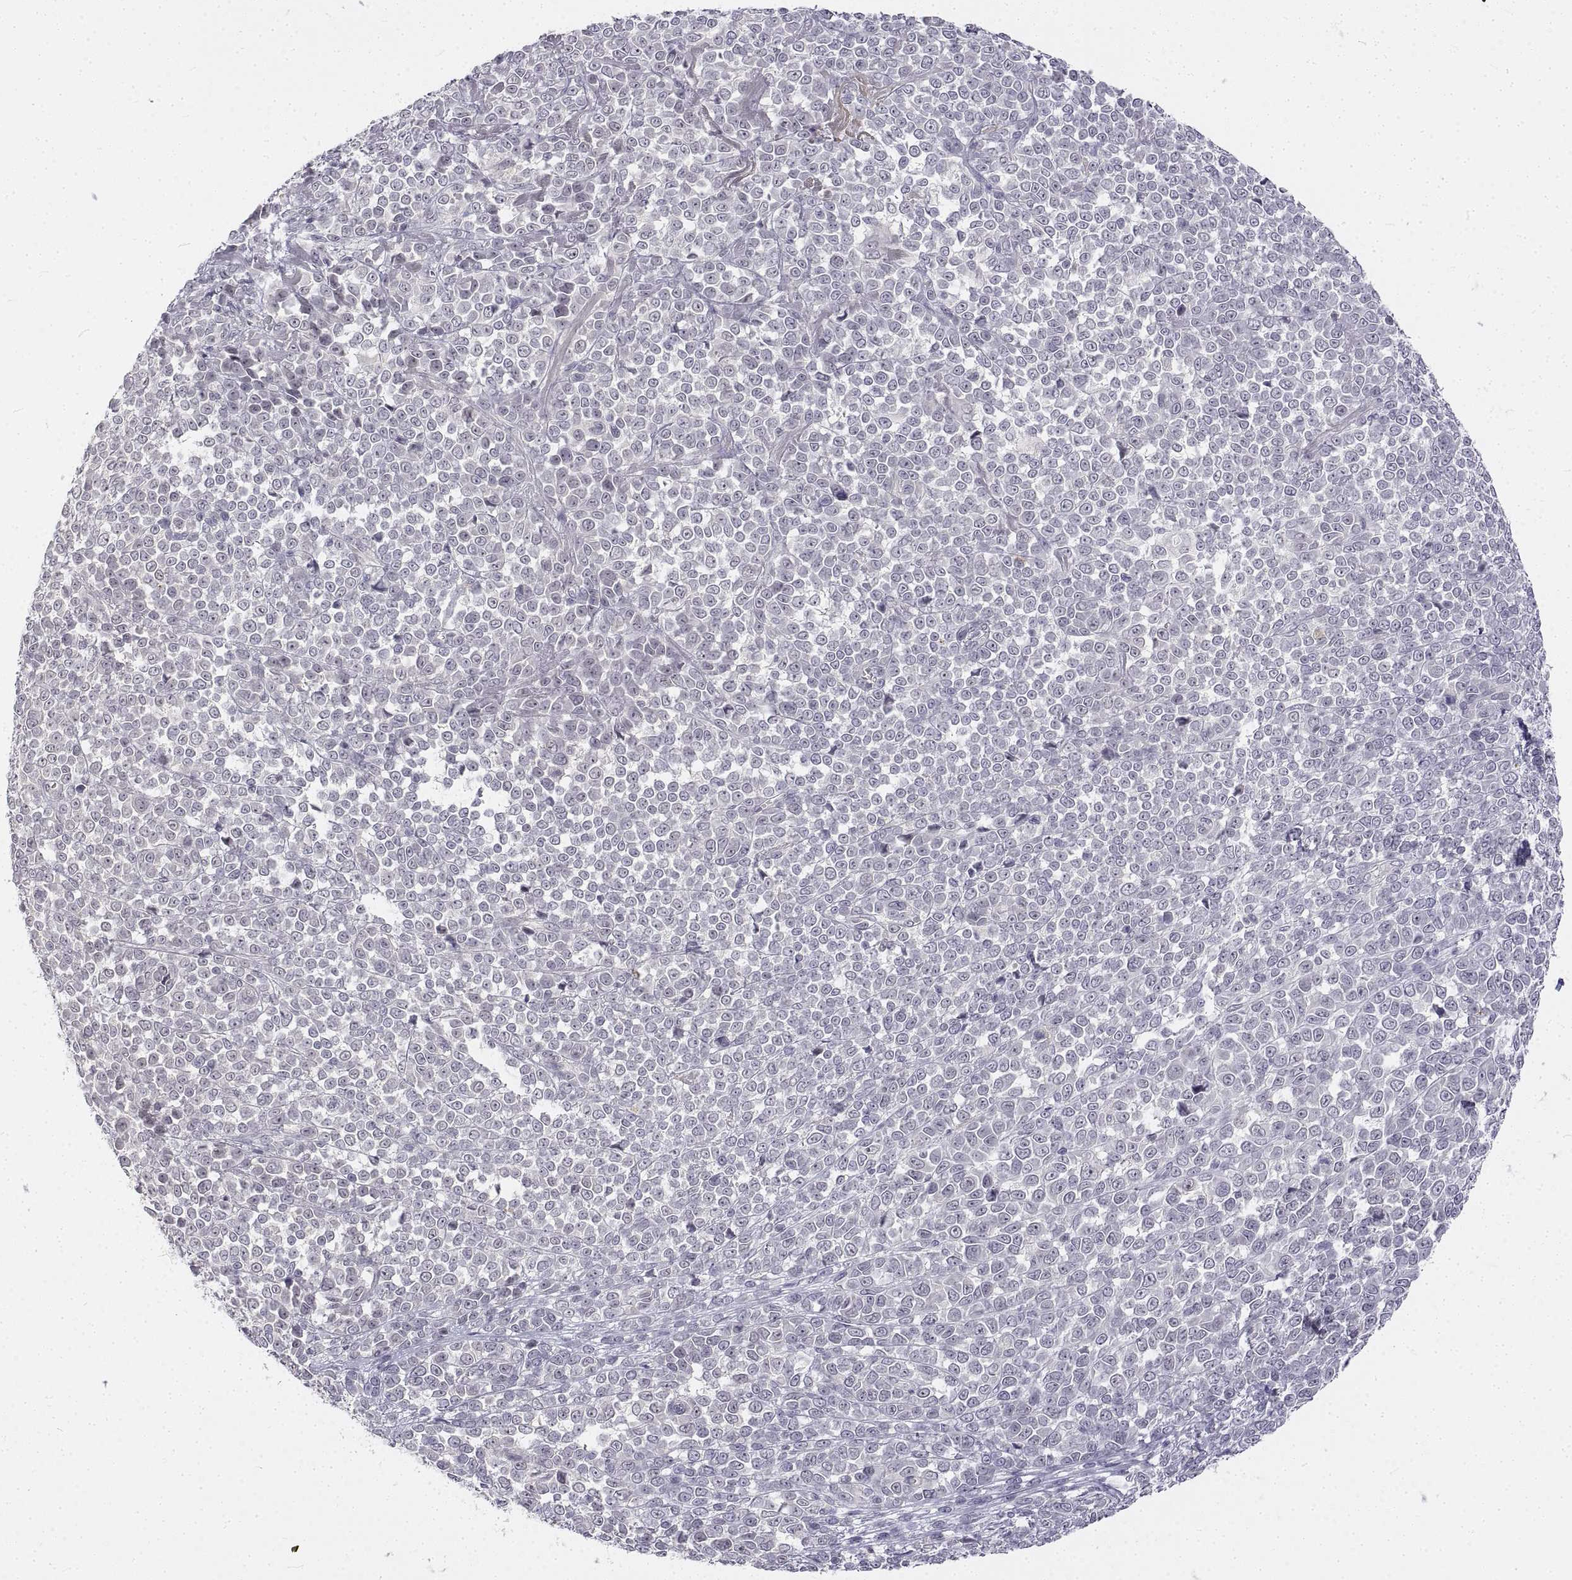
{"staining": {"intensity": "negative", "quantity": "none", "location": "none"}, "tissue": "melanoma", "cell_type": "Tumor cells", "image_type": "cancer", "snomed": [{"axis": "morphology", "description": "Malignant melanoma, NOS"}, {"axis": "topography", "description": "Skin"}], "caption": "Melanoma was stained to show a protein in brown. There is no significant staining in tumor cells. The staining is performed using DAB brown chromogen with nuclei counter-stained in using hematoxylin.", "gene": "ANO2", "patient": {"sex": "female", "age": 95}}